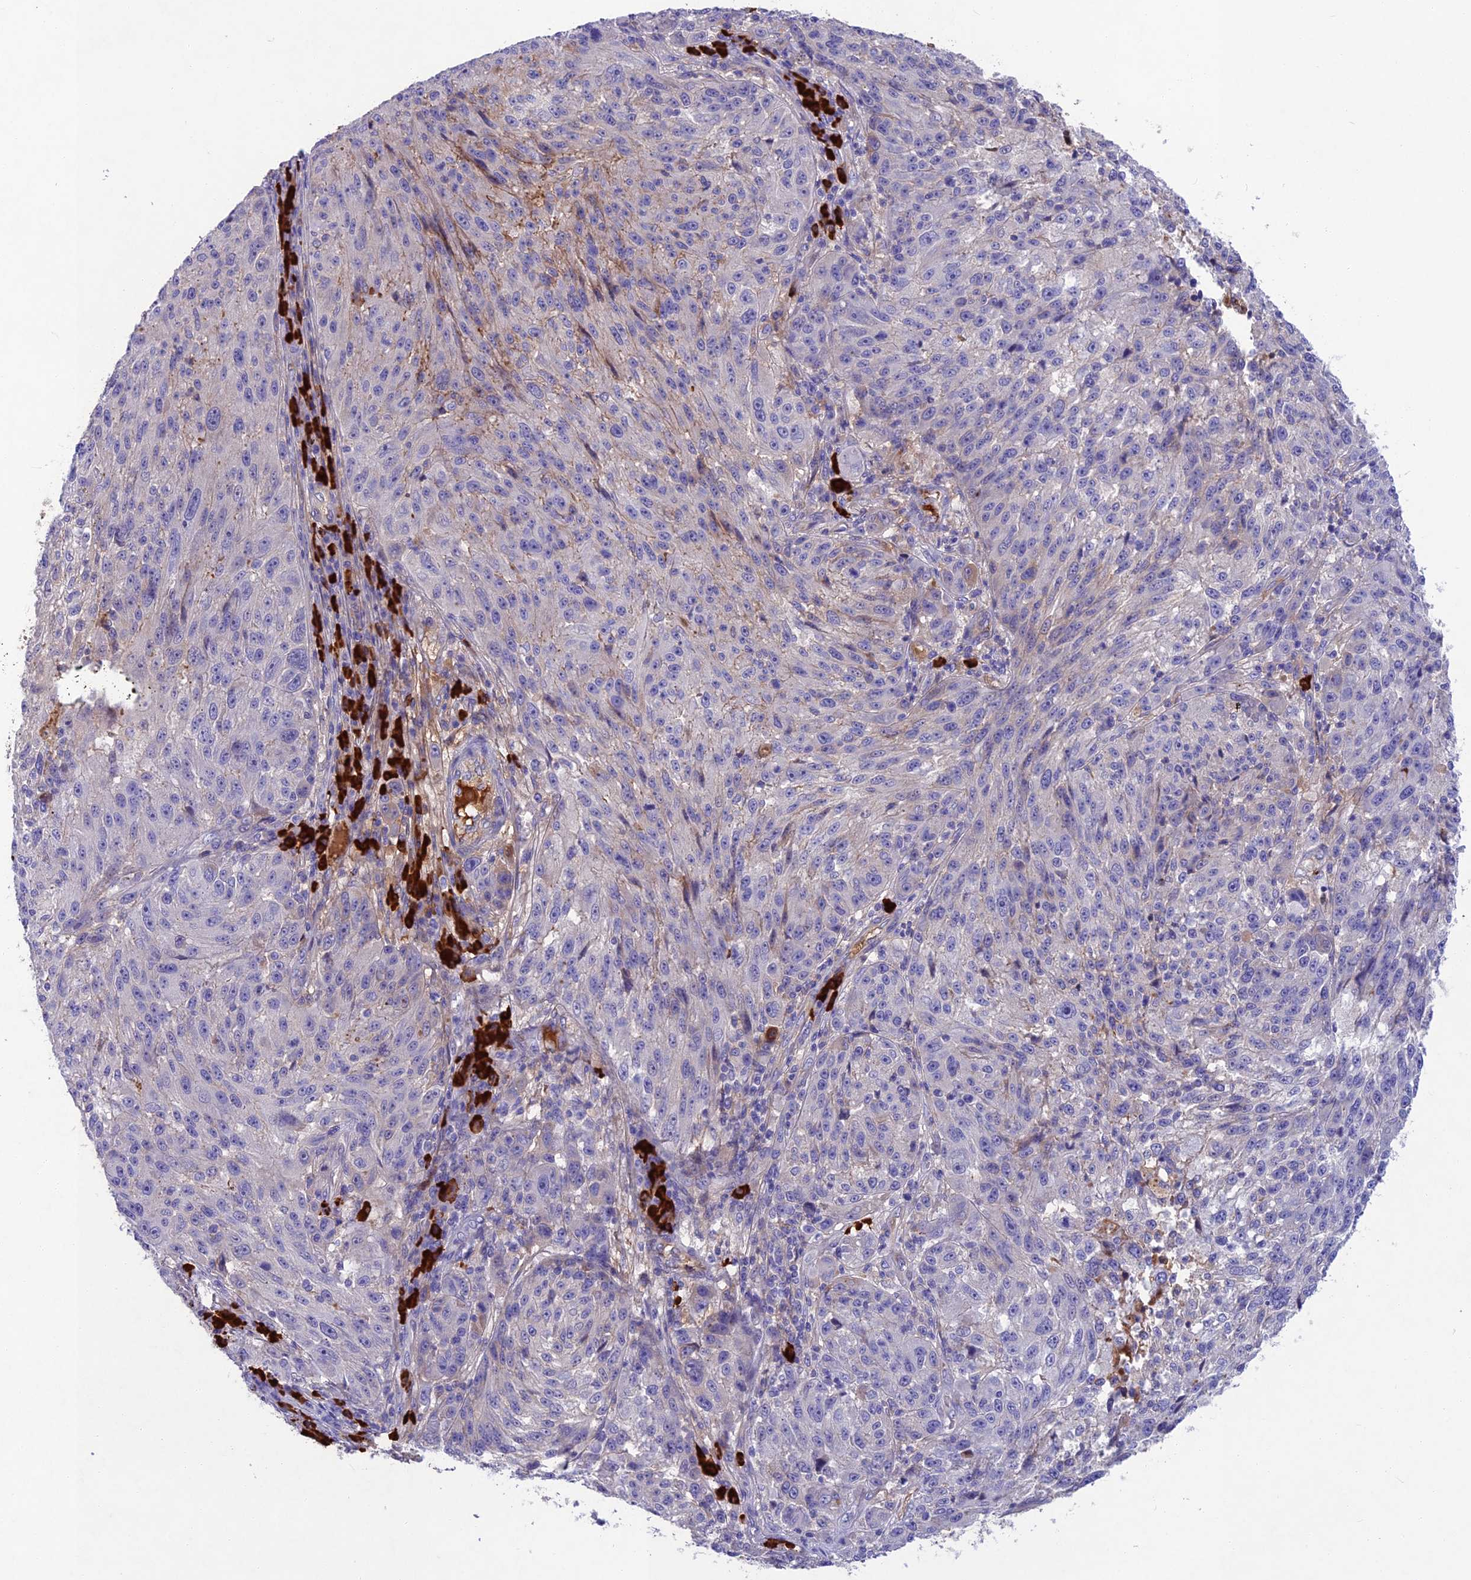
{"staining": {"intensity": "weak", "quantity": "<25%", "location": "cytoplasmic/membranous"}, "tissue": "melanoma", "cell_type": "Tumor cells", "image_type": "cancer", "snomed": [{"axis": "morphology", "description": "Malignant melanoma, NOS"}, {"axis": "topography", "description": "Skin"}], "caption": "IHC photomicrograph of neoplastic tissue: human malignant melanoma stained with DAB reveals no significant protein positivity in tumor cells.", "gene": "SNAP91", "patient": {"sex": "male", "age": 53}}